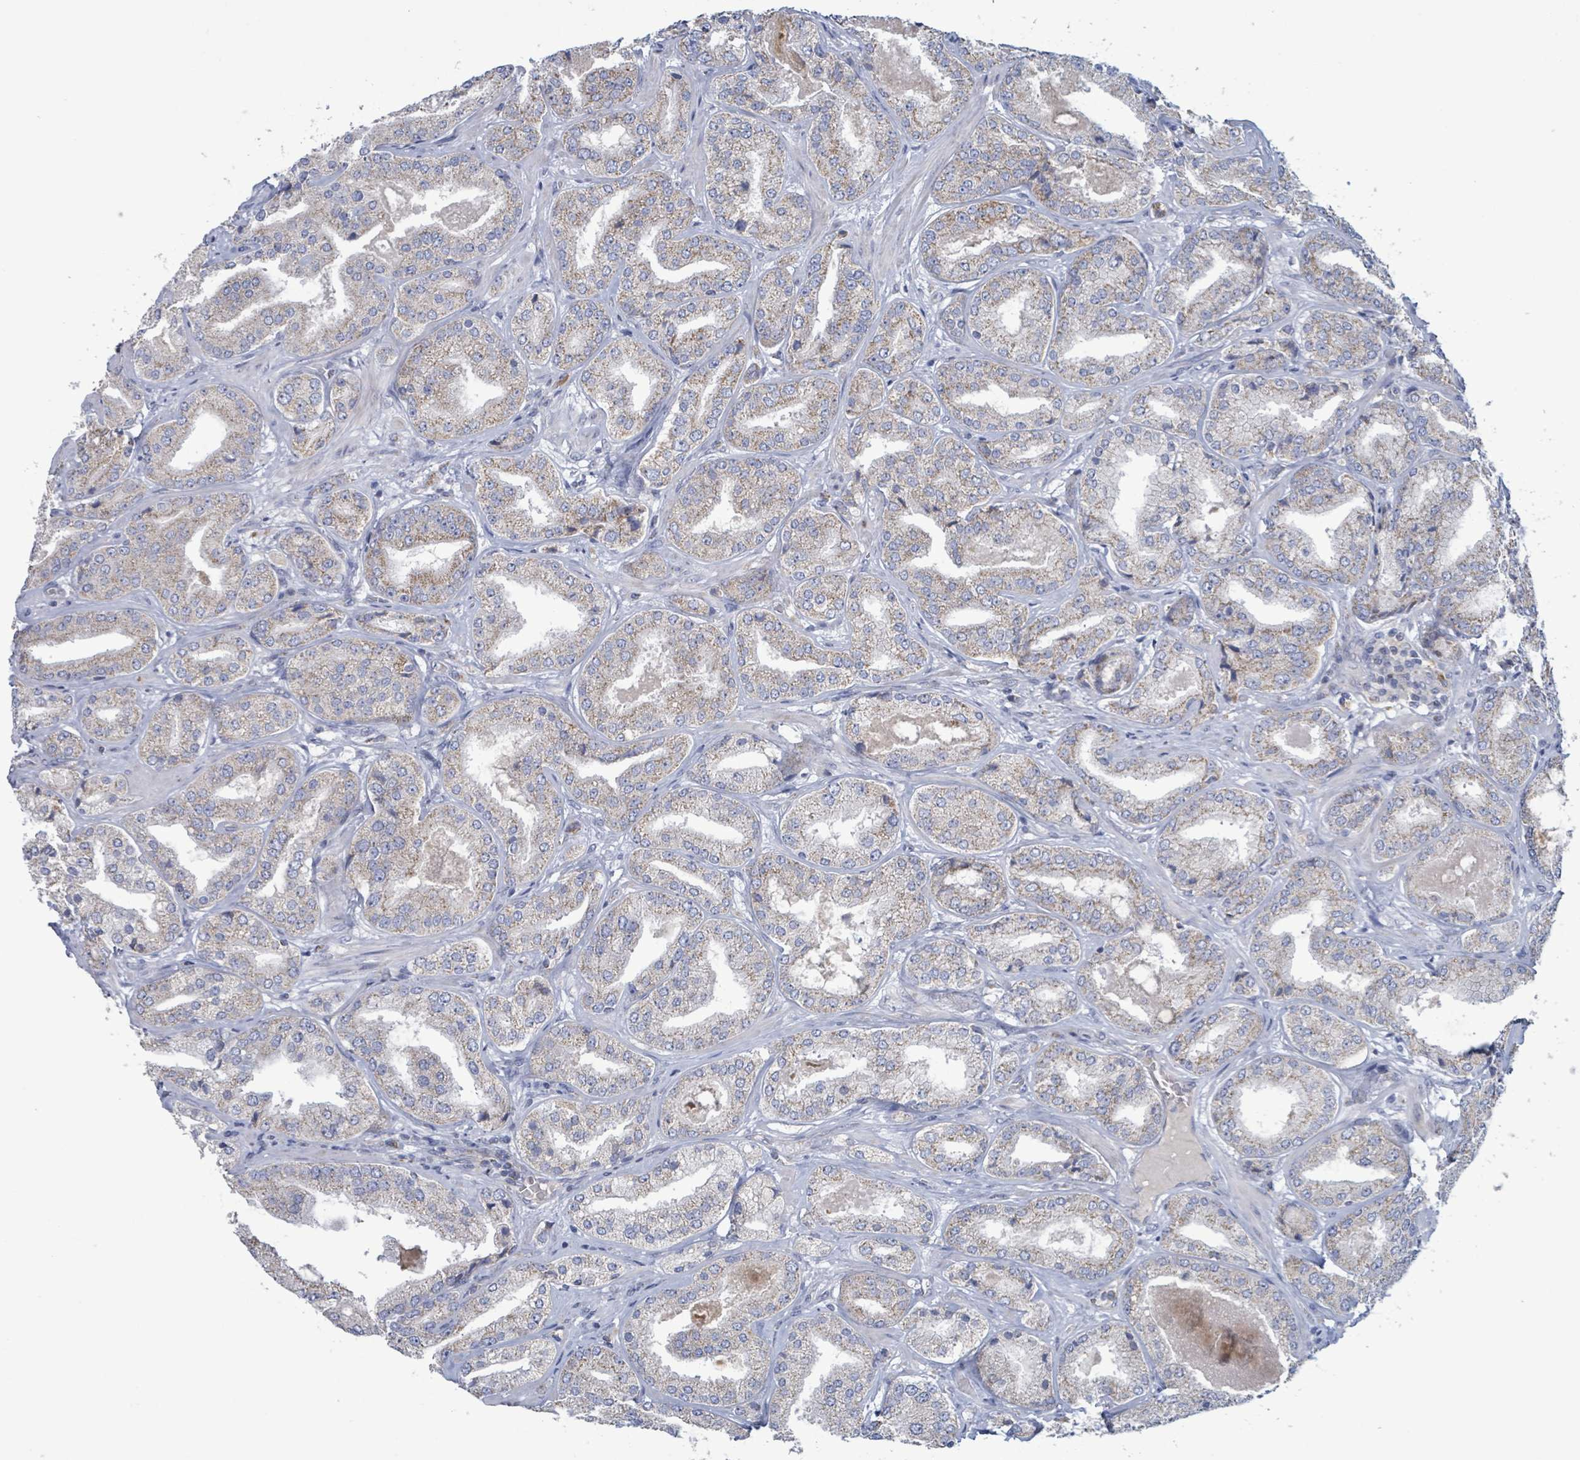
{"staining": {"intensity": "weak", "quantity": "25%-75%", "location": "cytoplasmic/membranous"}, "tissue": "prostate cancer", "cell_type": "Tumor cells", "image_type": "cancer", "snomed": [{"axis": "morphology", "description": "Adenocarcinoma, High grade"}, {"axis": "topography", "description": "Prostate"}], "caption": "Prostate cancer (high-grade adenocarcinoma) stained for a protein demonstrates weak cytoplasmic/membranous positivity in tumor cells.", "gene": "AKR1C4", "patient": {"sex": "male", "age": 63}}